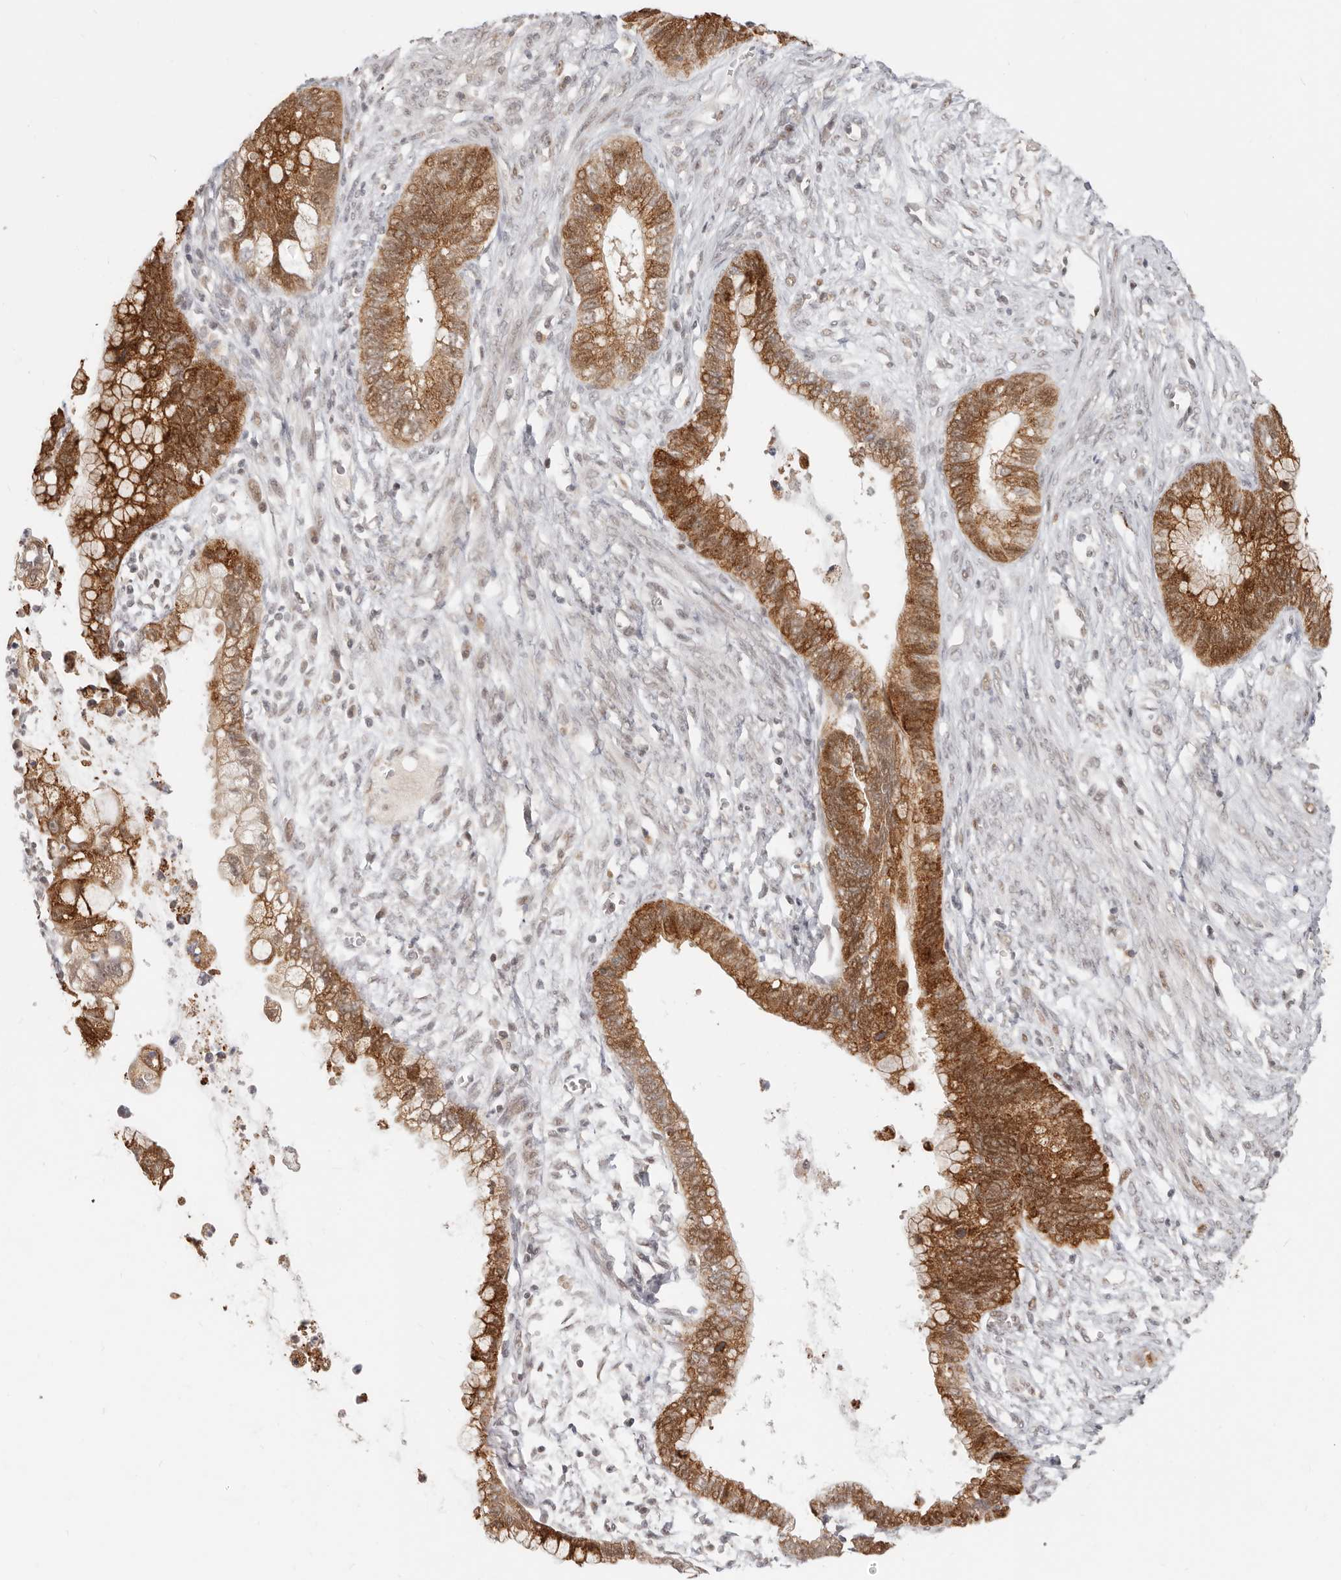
{"staining": {"intensity": "strong", "quantity": ">75%", "location": "cytoplasmic/membranous,nuclear"}, "tissue": "cervical cancer", "cell_type": "Tumor cells", "image_type": "cancer", "snomed": [{"axis": "morphology", "description": "Adenocarcinoma, NOS"}, {"axis": "topography", "description": "Cervix"}], "caption": "Protein expression analysis of cervical cancer (adenocarcinoma) exhibits strong cytoplasmic/membranous and nuclear positivity in about >75% of tumor cells.", "gene": "RFC2", "patient": {"sex": "female", "age": 44}}